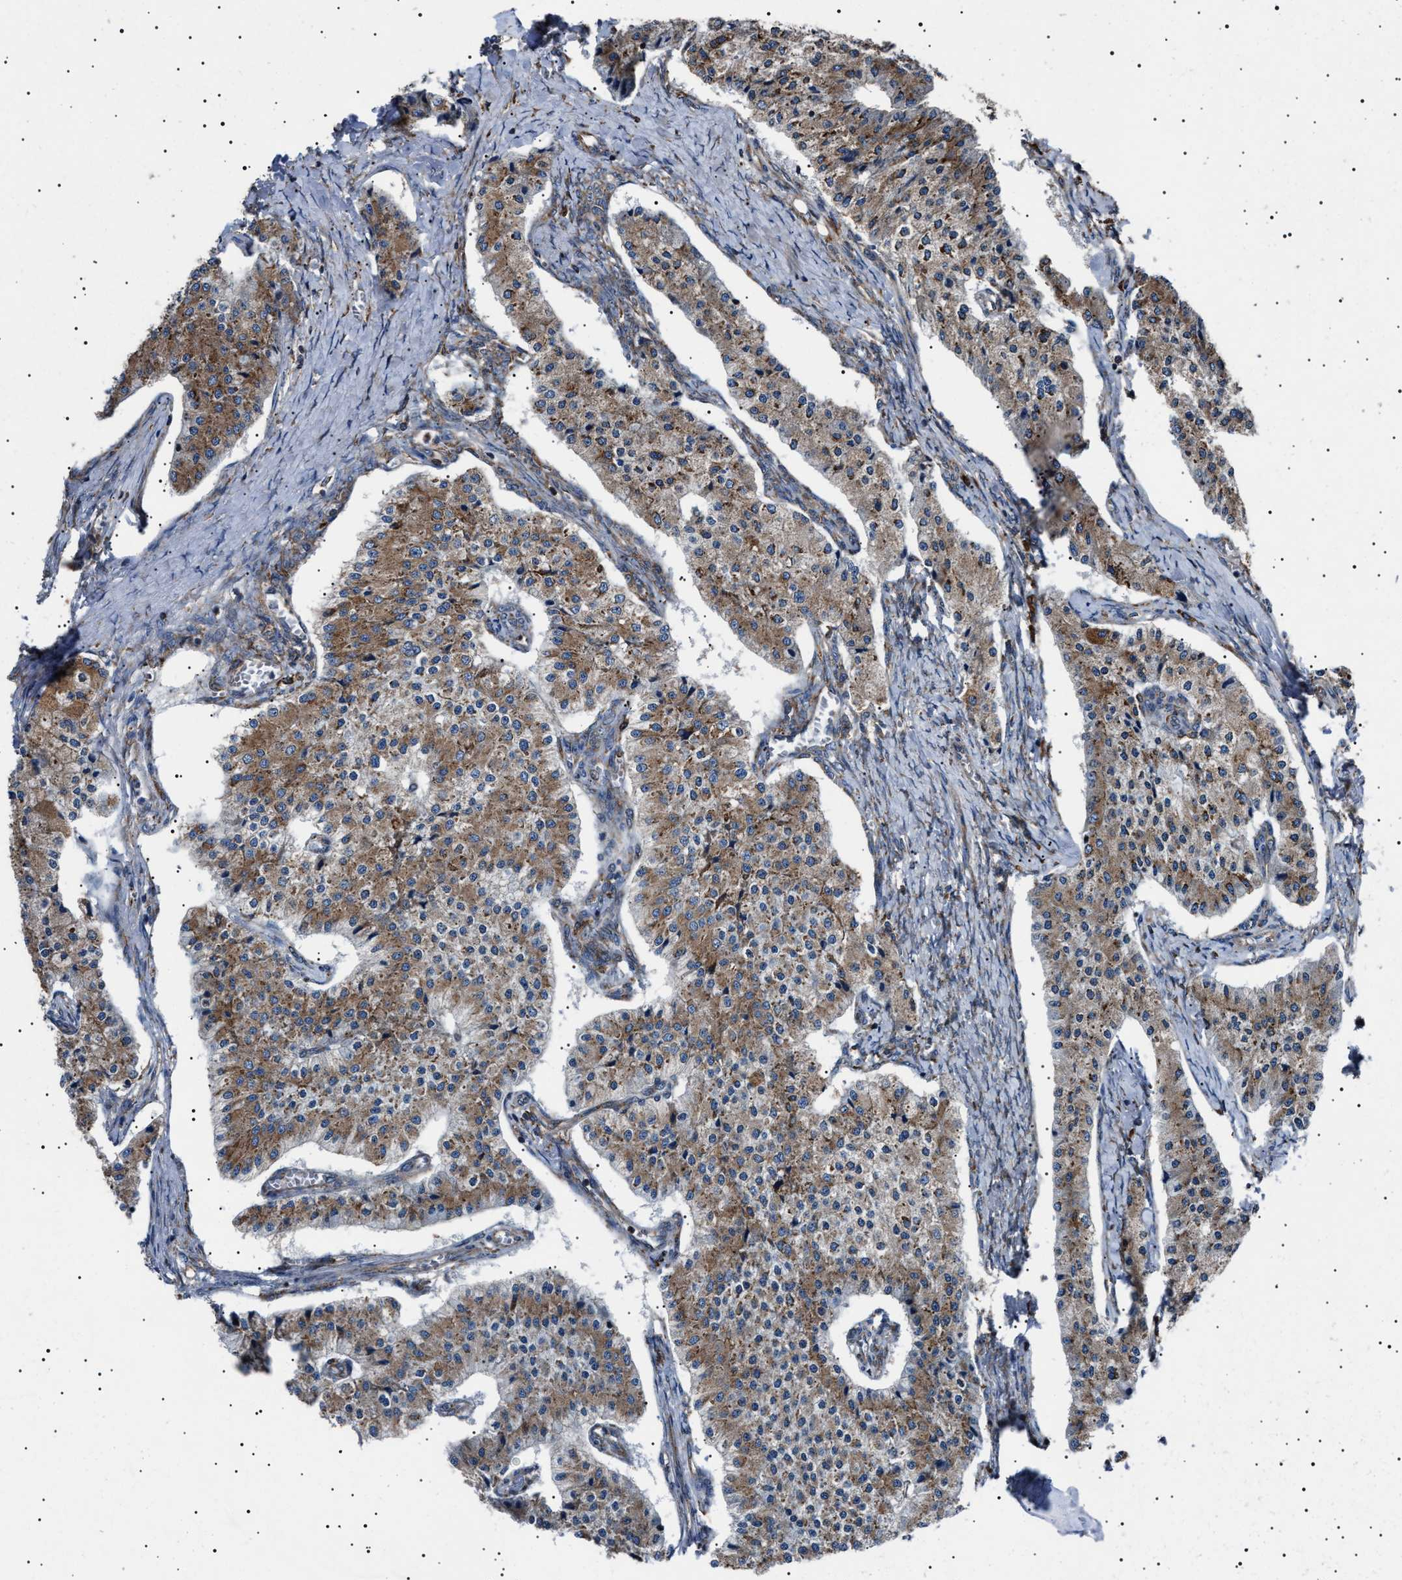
{"staining": {"intensity": "moderate", "quantity": ">75%", "location": "cytoplasmic/membranous"}, "tissue": "carcinoid", "cell_type": "Tumor cells", "image_type": "cancer", "snomed": [{"axis": "morphology", "description": "Carcinoid, malignant, NOS"}, {"axis": "topography", "description": "Colon"}], "caption": "Immunohistochemistry (IHC) image of neoplastic tissue: carcinoid stained using immunohistochemistry (IHC) displays medium levels of moderate protein expression localized specifically in the cytoplasmic/membranous of tumor cells, appearing as a cytoplasmic/membranous brown color.", "gene": "TOP1MT", "patient": {"sex": "female", "age": 52}}